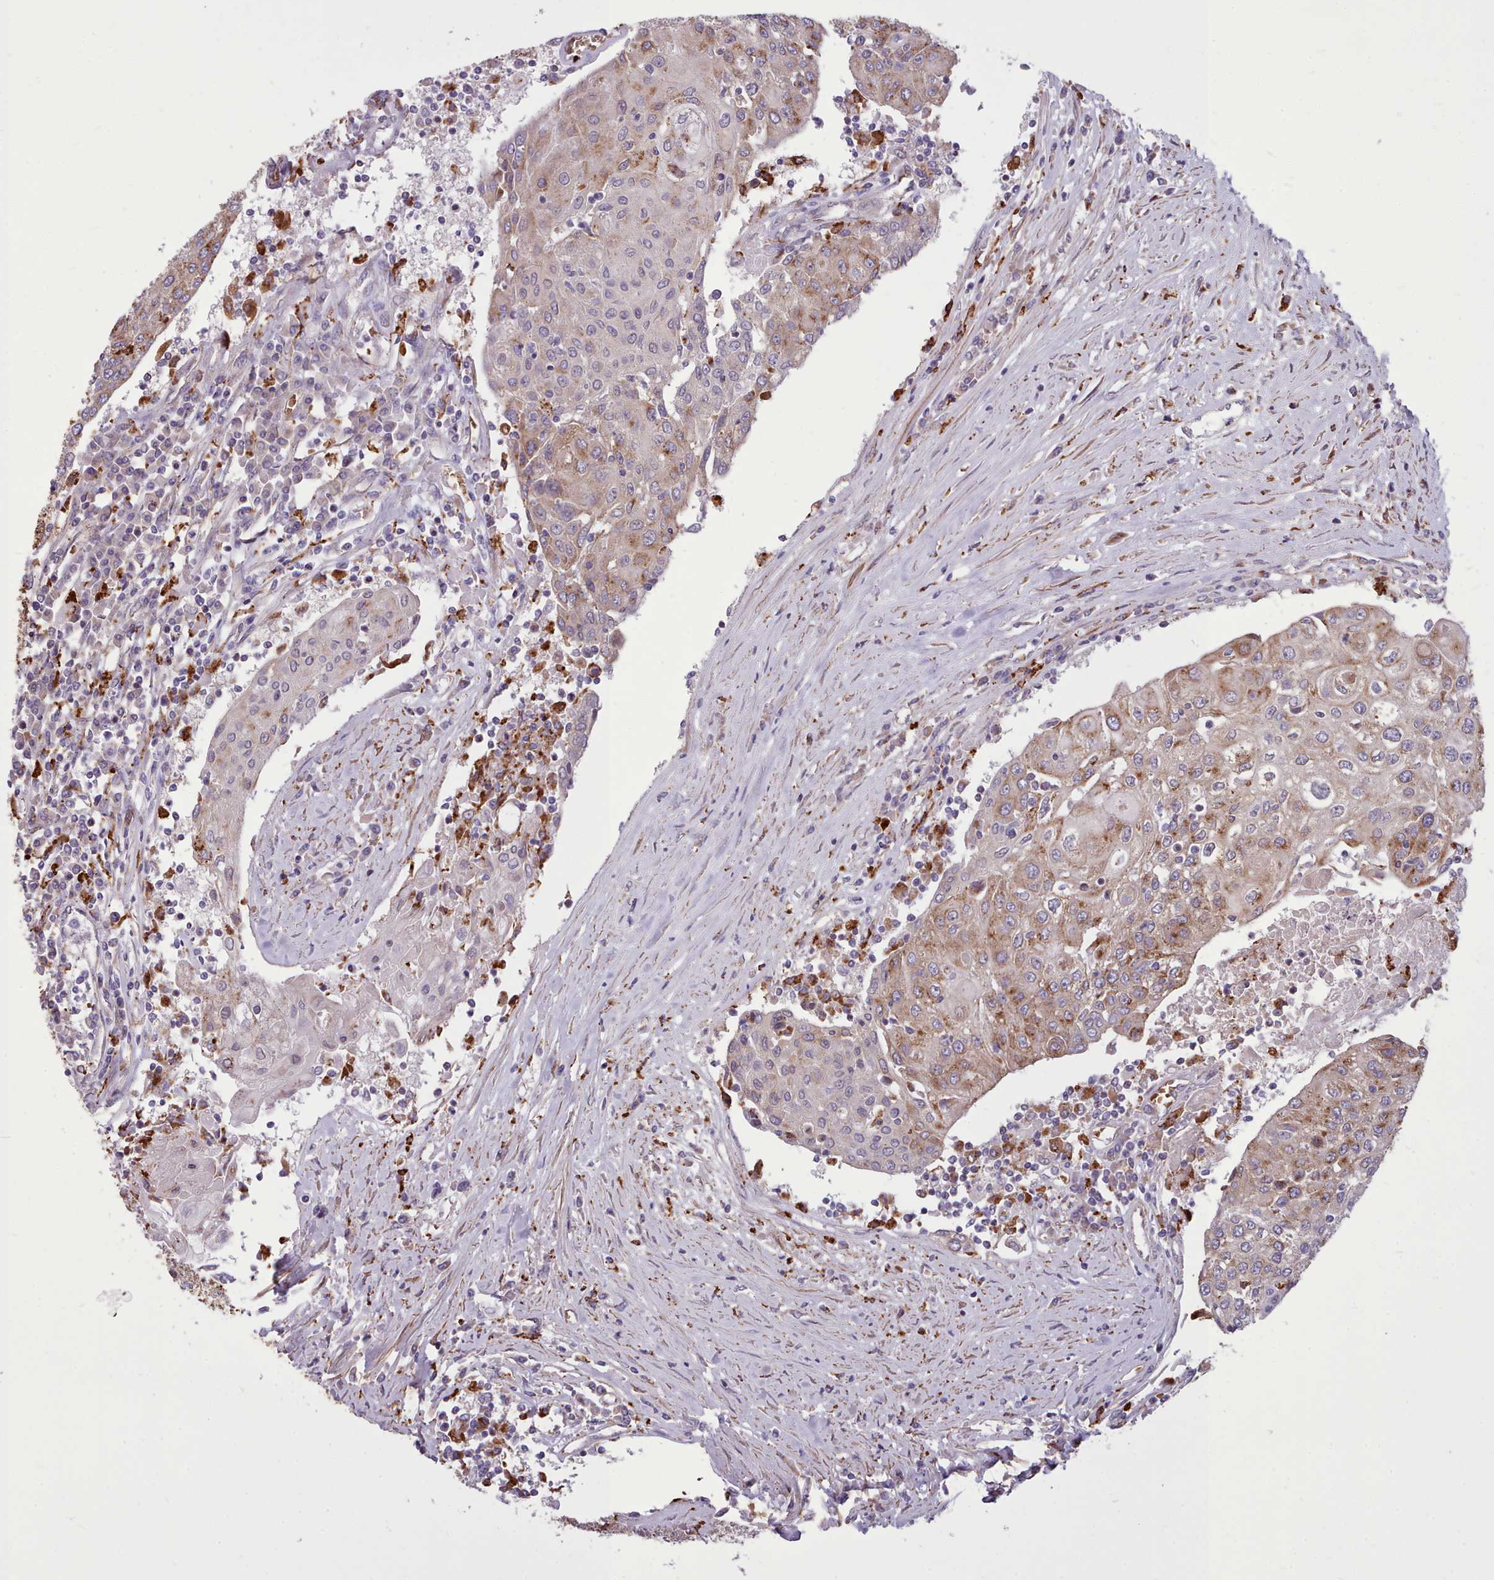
{"staining": {"intensity": "moderate", "quantity": "25%-75%", "location": "cytoplasmic/membranous"}, "tissue": "urothelial cancer", "cell_type": "Tumor cells", "image_type": "cancer", "snomed": [{"axis": "morphology", "description": "Urothelial carcinoma, High grade"}, {"axis": "topography", "description": "Urinary bladder"}], "caption": "Human urothelial carcinoma (high-grade) stained for a protein (brown) exhibits moderate cytoplasmic/membranous positive expression in approximately 25%-75% of tumor cells.", "gene": "PACSIN3", "patient": {"sex": "female", "age": 85}}